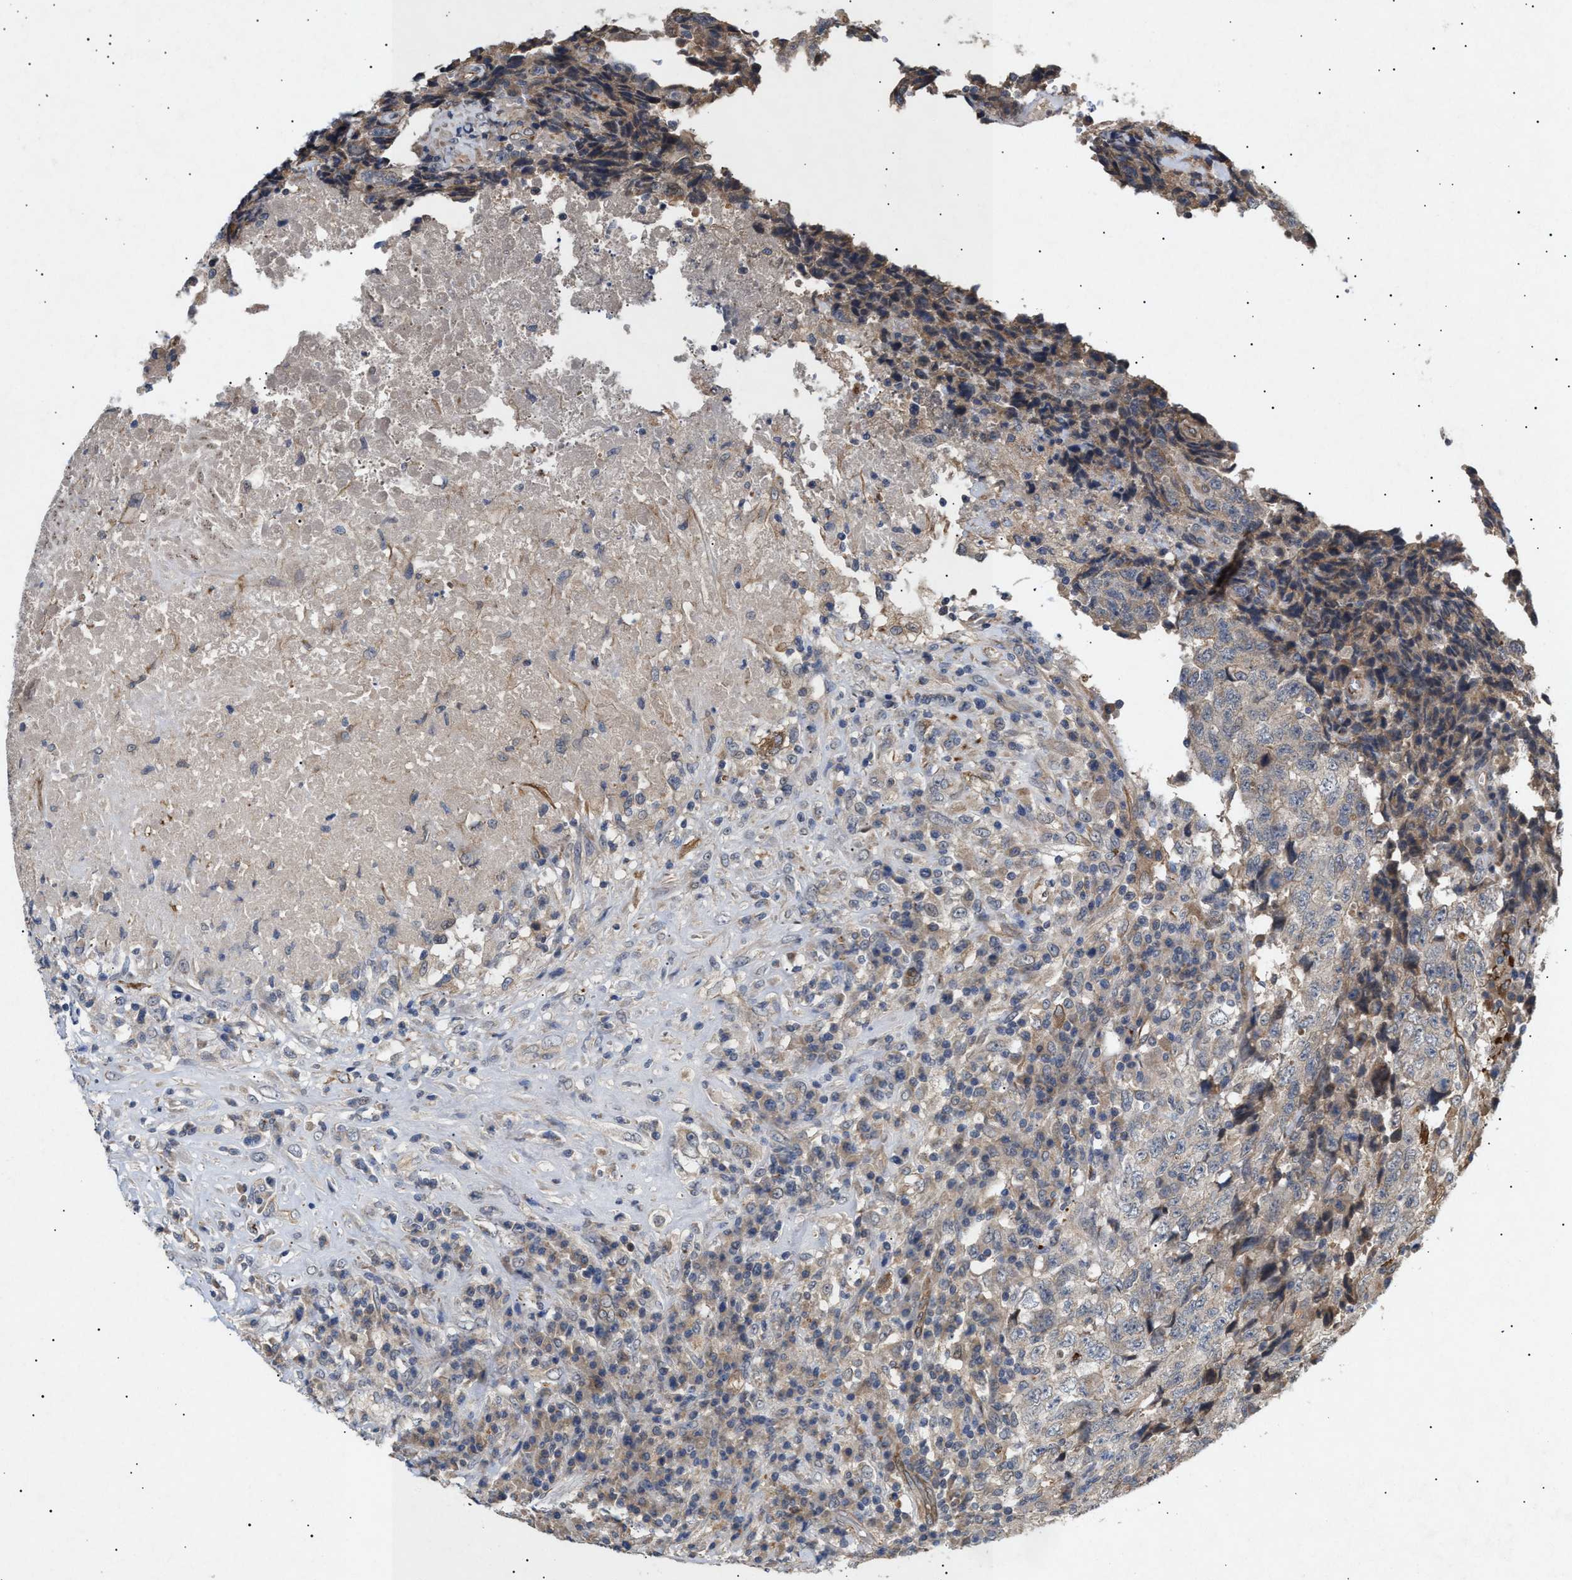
{"staining": {"intensity": "moderate", "quantity": "<25%", "location": "cytoplasmic/membranous"}, "tissue": "testis cancer", "cell_type": "Tumor cells", "image_type": "cancer", "snomed": [{"axis": "morphology", "description": "Necrosis, NOS"}, {"axis": "morphology", "description": "Carcinoma, Embryonal, NOS"}, {"axis": "topography", "description": "Testis"}], "caption": "Moderate cytoplasmic/membranous protein expression is identified in approximately <25% of tumor cells in embryonal carcinoma (testis). The staining was performed using DAB (3,3'-diaminobenzidine) to visualize the protein expression in brown, while the nuclei were stained in blue with hematoxylin (Magnification: 20x).", "gene": "SIRT5", "patient": {"sex": "male", "age": 19}}